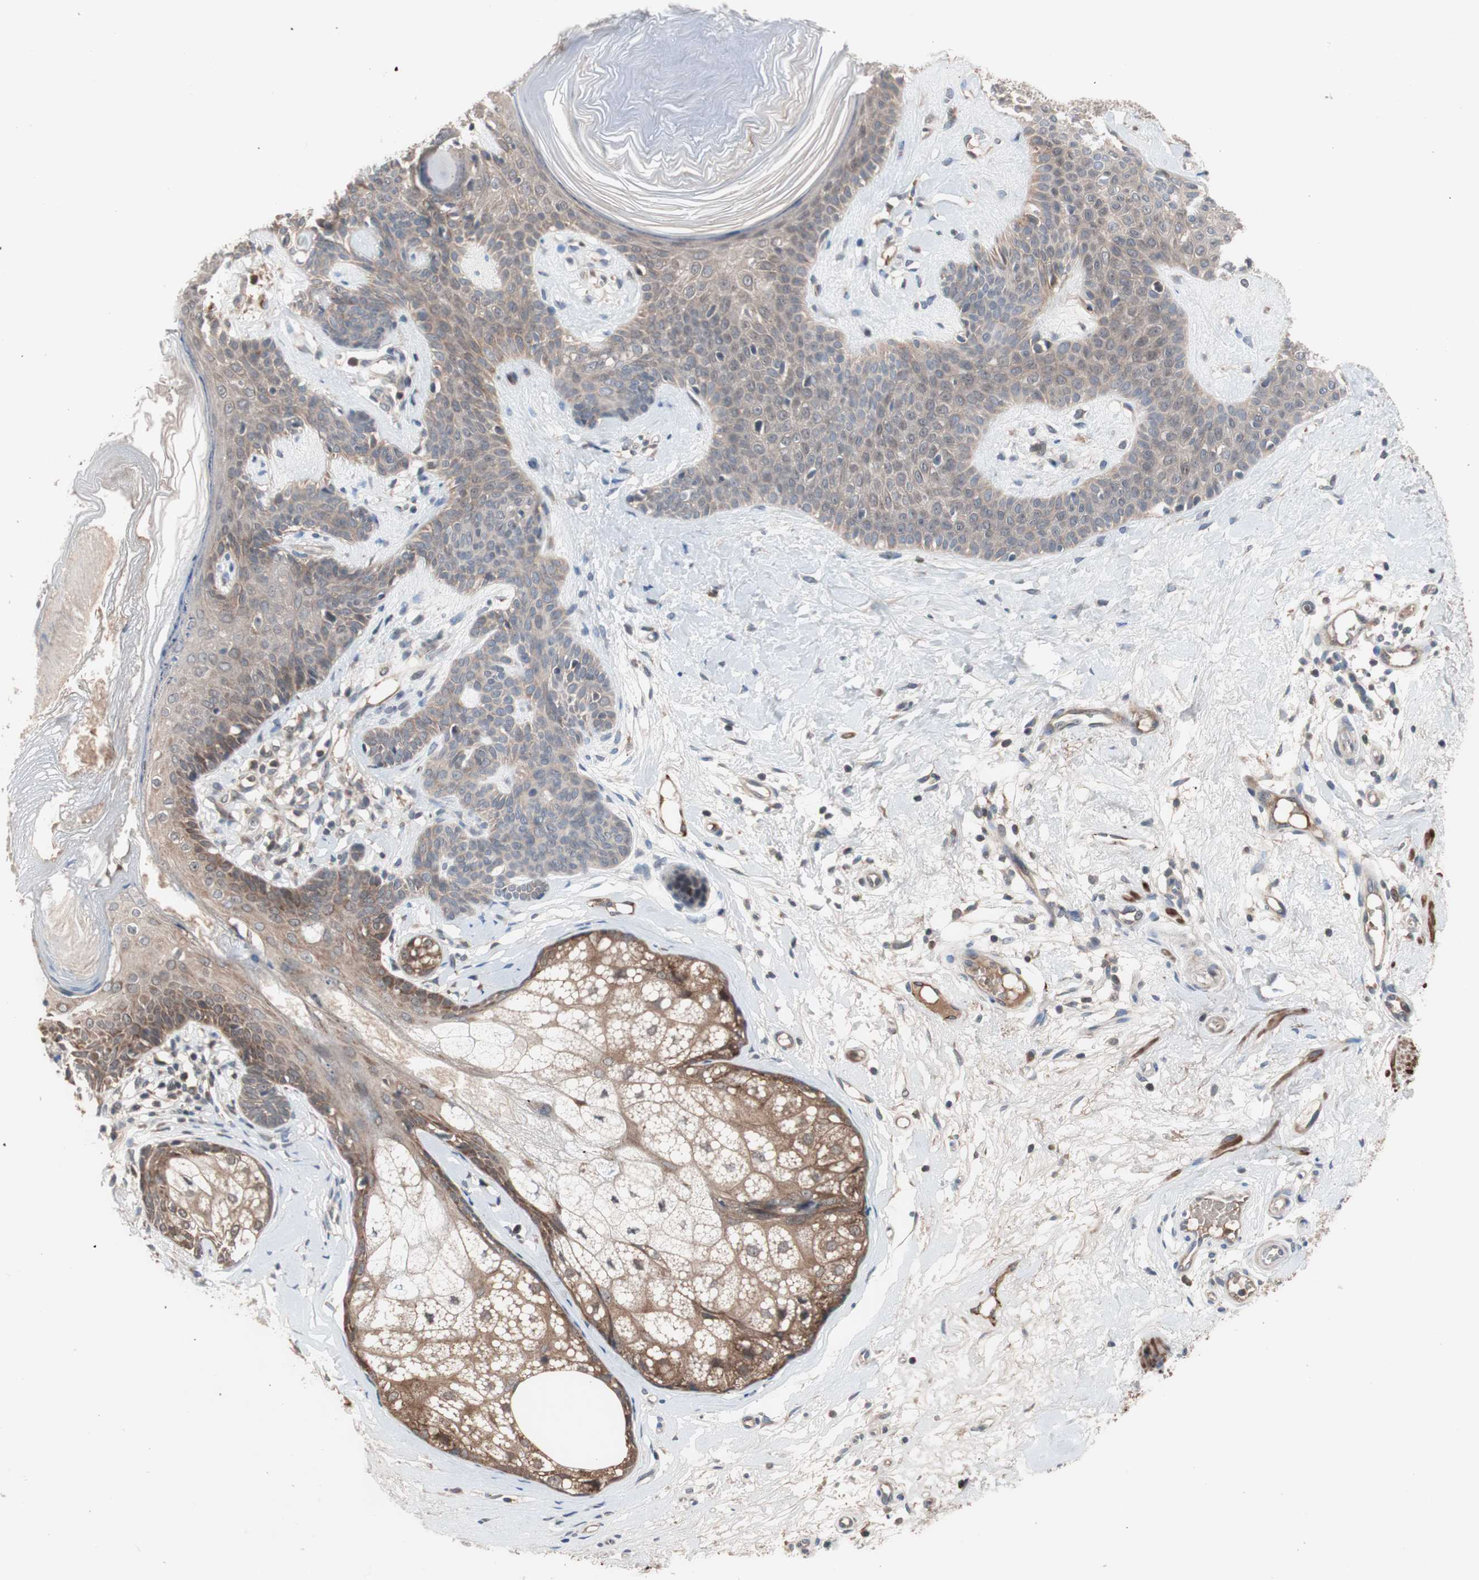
{"staining": {"intensity": "moderate", "quantity": ">75%", "location": "cytoplasmic/membranous"}, "tissue": "skin cancer", "cell_type": "Tumor cells", "image_type": "cancer", "snomed": [{"axis": "morphology", "description": "Developmental malformation"}, {"axis": "morphology", "description": "Basal cell carcinoma"}, {"axis": "topography", "description": "Skin"}], "caption": "High-magnification brightfield microscopy of skin cancer (basal cell carcinoma) stained with DAB (brown) and counterstained with hematoxylin (blue). tumor cells exhibit moderate cytoplasmic/membranous positivity is seen in approximately>75% of cells.", "gene": "HMBS", "patient": {"sex": "female", "age": 62}}